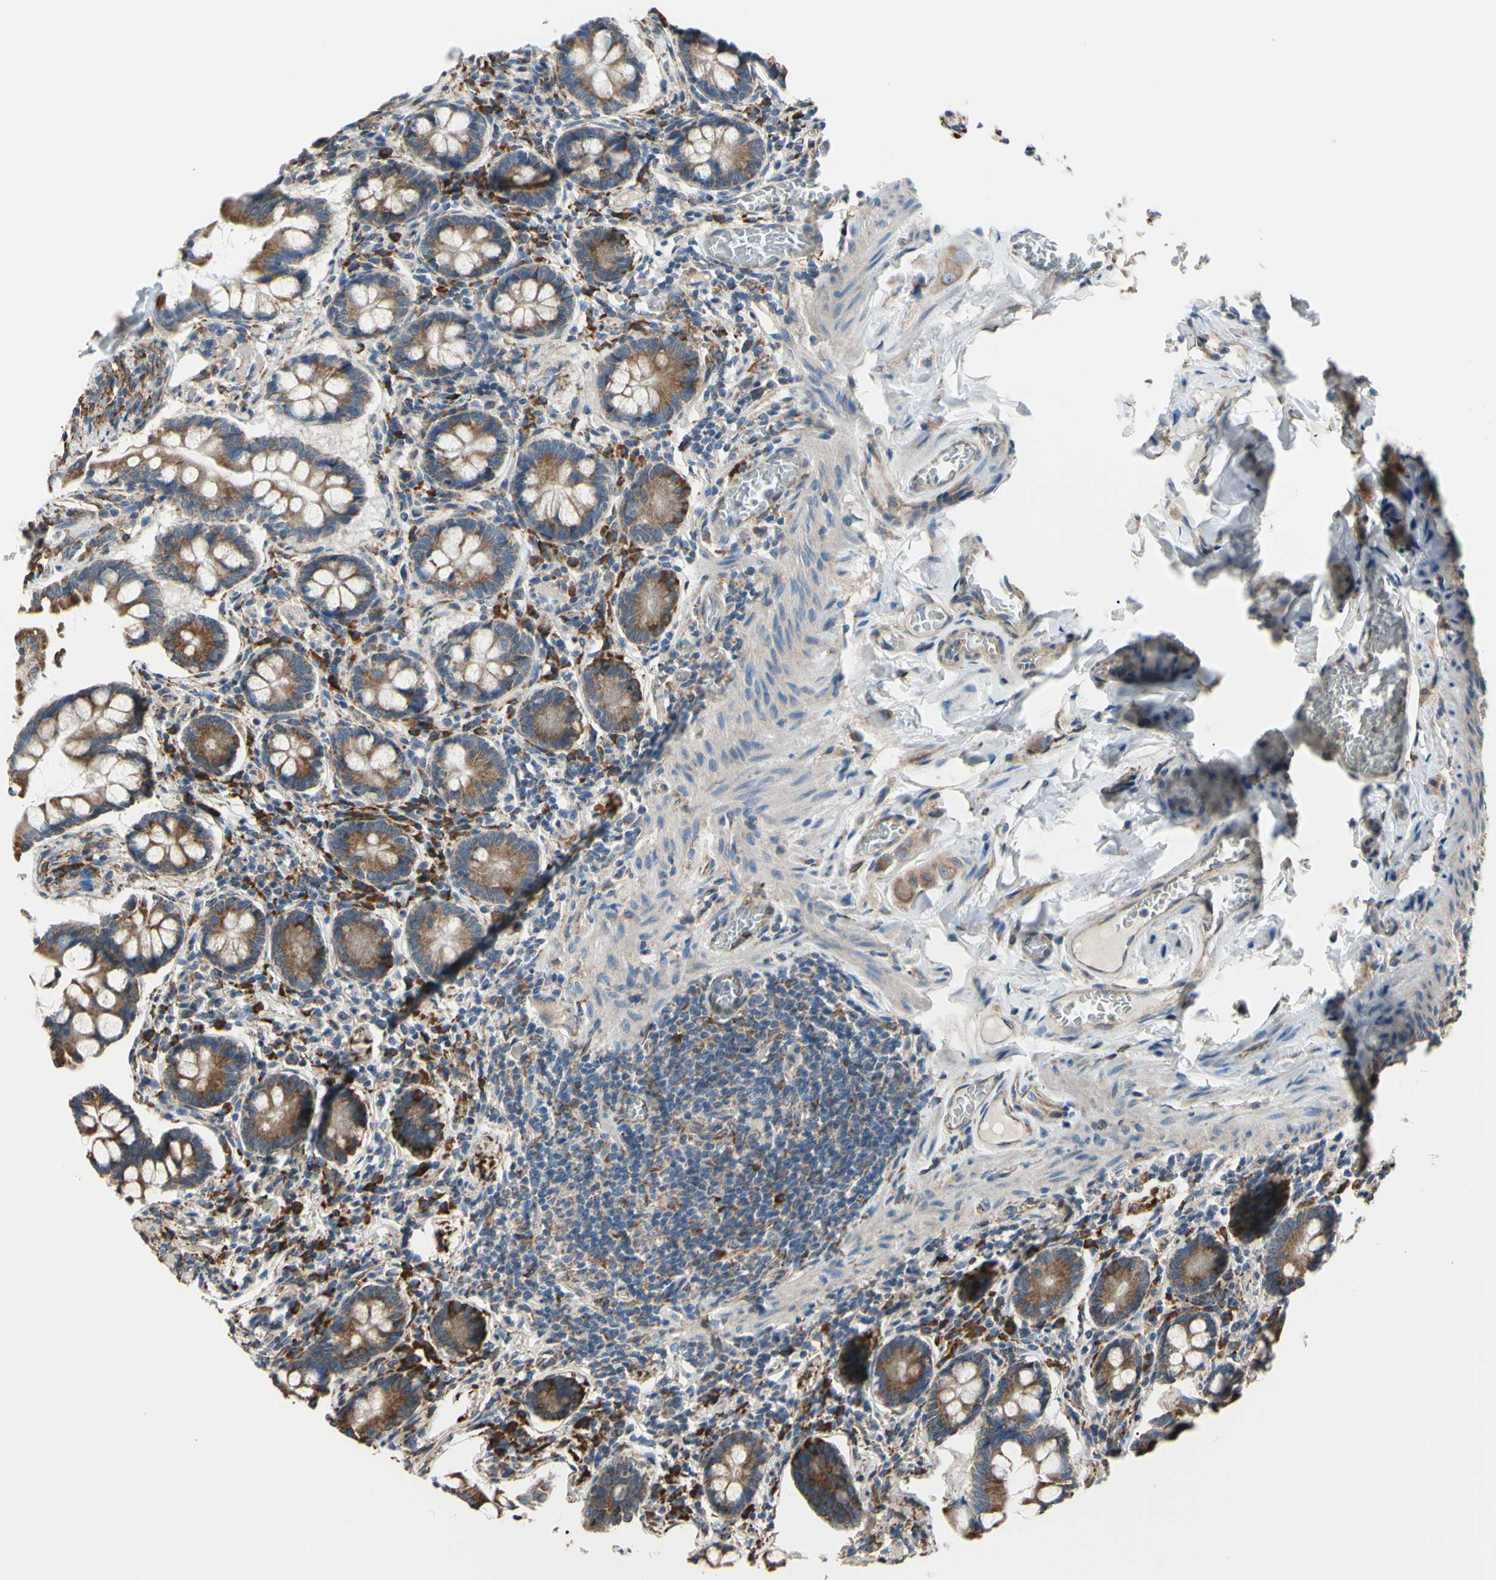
{"staining": {"intensity": "strong", "quantity": ">75%", "location": "cytoplasmic/membranous"}, "tissue": "small intestine", "cell_type": "Glandular cells", "image_type": "normal", "snomed": [{"axis": "morphology", "description": "Normal tissue, NOS"}, {"axis": "topography", "description": "Small intestine"}], "caption": "Immunohistochemical staining of benign small intestine reveals >75% levels of strong cytoplasmic/membranous protein staining in about >75% of glandular cells.", "gene": "BMF", "patient": {"sex": "male", "age": 41}}